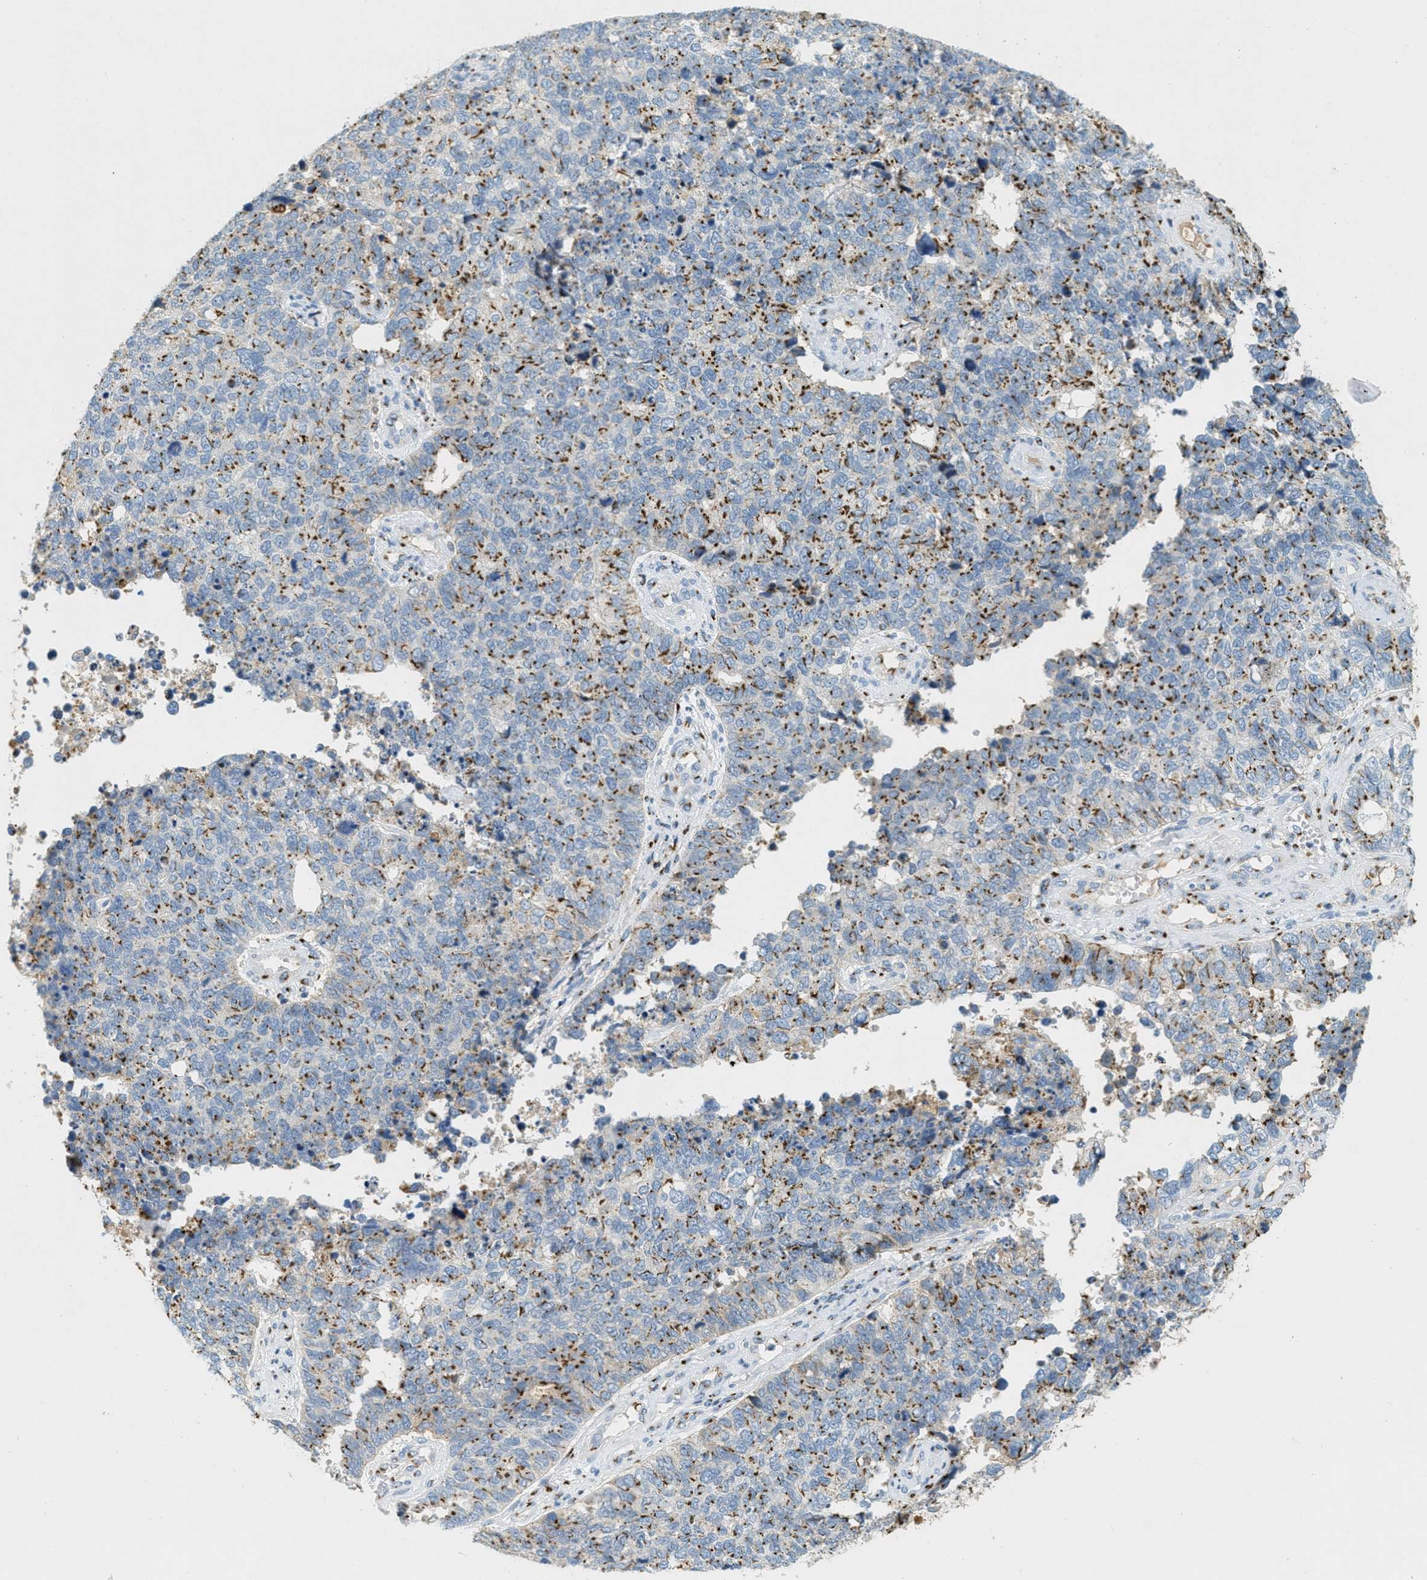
{"staining": {"intensity": "moderate", "quantity": "25%-75%", "location": "cytoplasmic/membranous"}, "tissue": "cervical cancer", "cell_type": "Tumor cells", "image_type": "cancer", "snomed": [{"axis": "morphology", "description": "Squamous cell carcinoma, NOS"}, {"axis": "topography", "description": "Cervix"}], "caption": "The photomicrograph exhibits staining of cervical cancer, revealing moderate cytoplasmic/membranous protein positivity (brown color) within tumor cells.", "gene": "ENTPD4", "patient": {"sex": "female", "age": 63}}